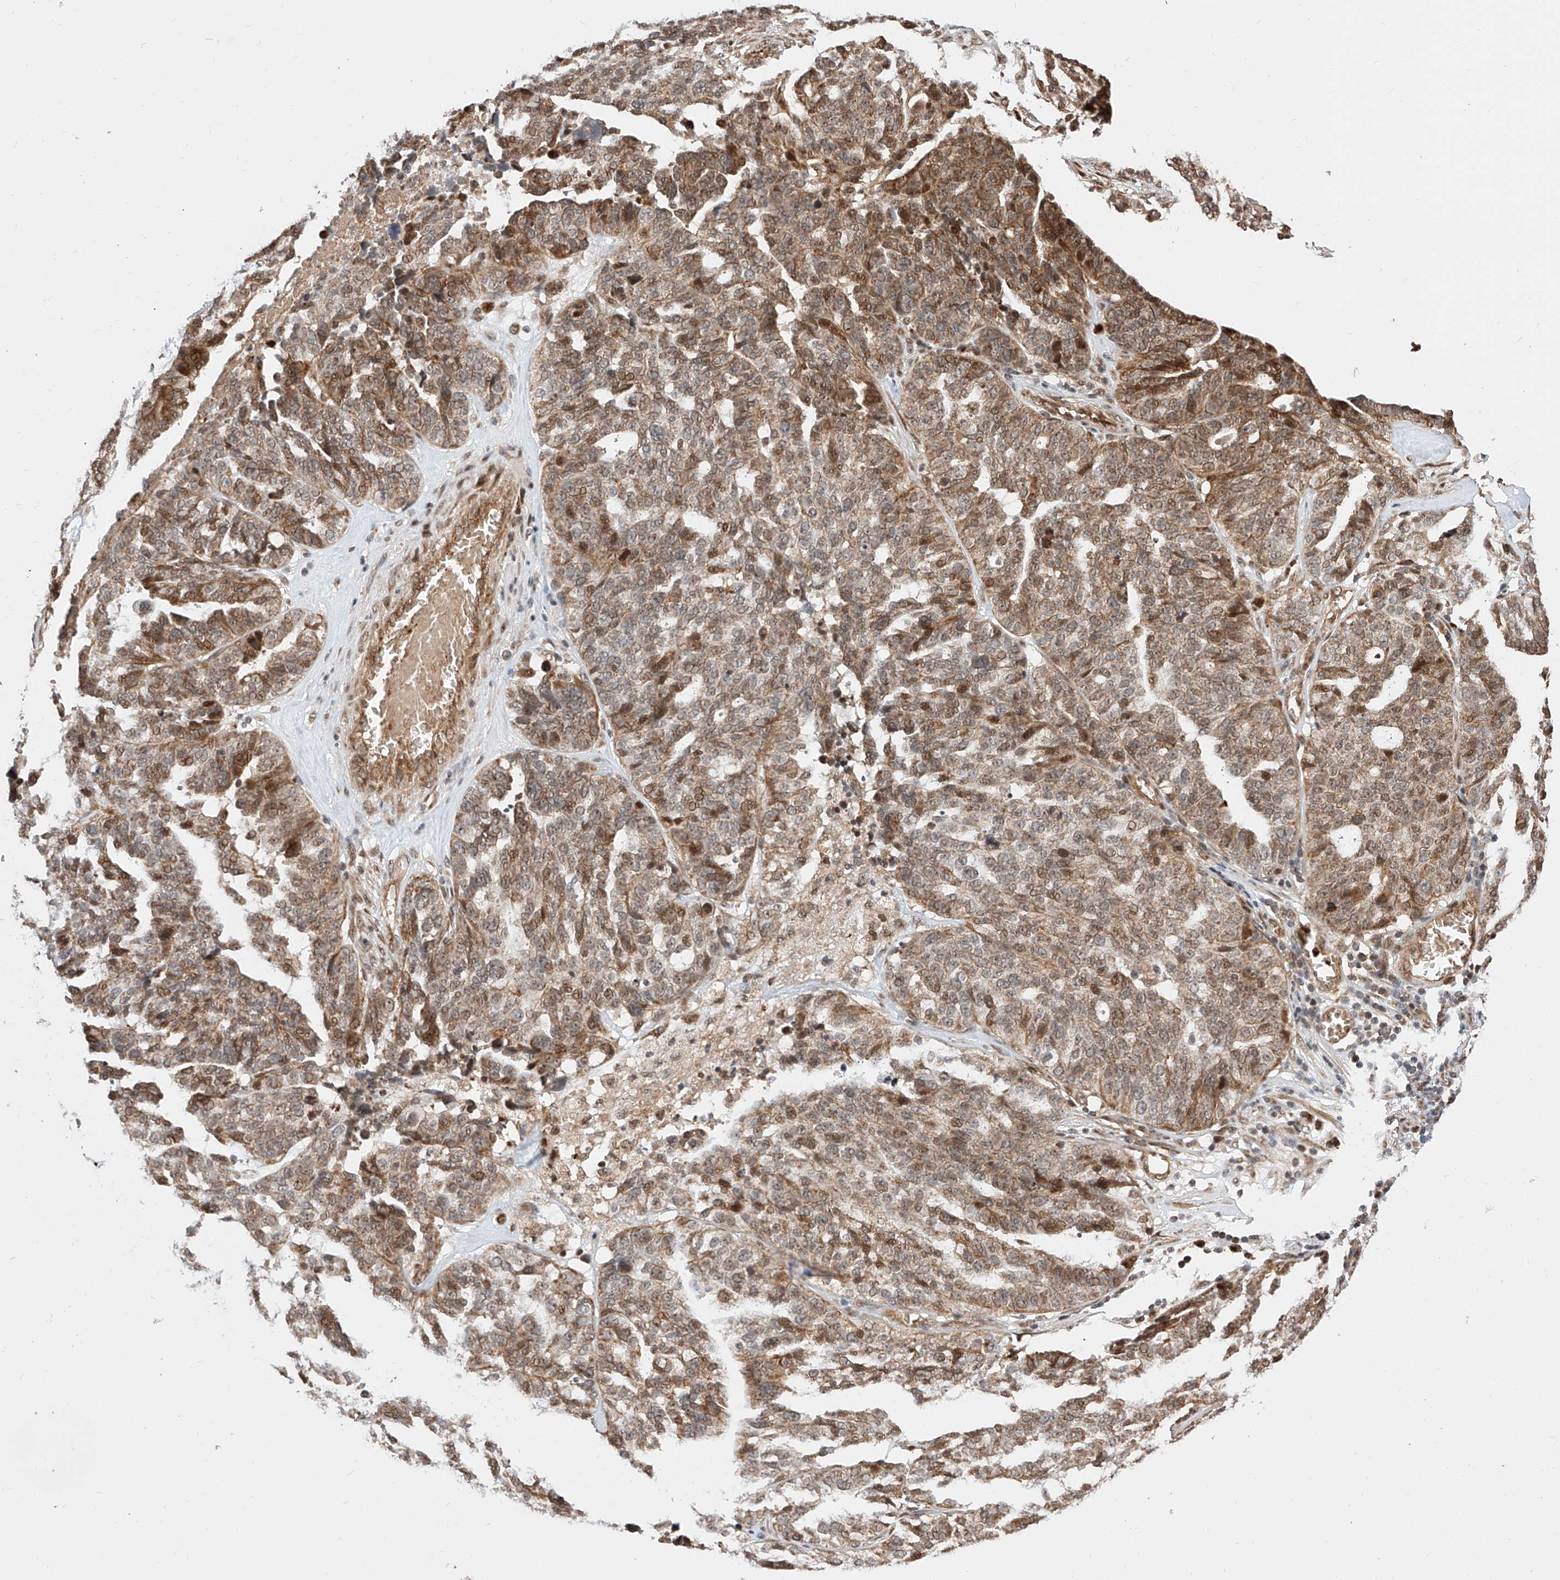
{"staining": {"intensity": "moderate", "quantity": ">75%", "location": "cytoplasmic/membranous,nuclear"}, "tissue": "ovarian cancer", "cell_type": "Tumor cells", "image_type": "cancer", "snomed": [{"axis": "morphology", "description": "Cystadenocarcinoma, serous, NOS"}, {"axis": "topography", "description": "Ovary"}], "caption": "Tumor cells display medium levels of moderate cytoplasmic/membranous and nuclear expression in approximately >75% of cells in ovarian serous cystadenocarcinoma.", "gene": "THTPA", "patient": {"sex": "female", "age": 59}}